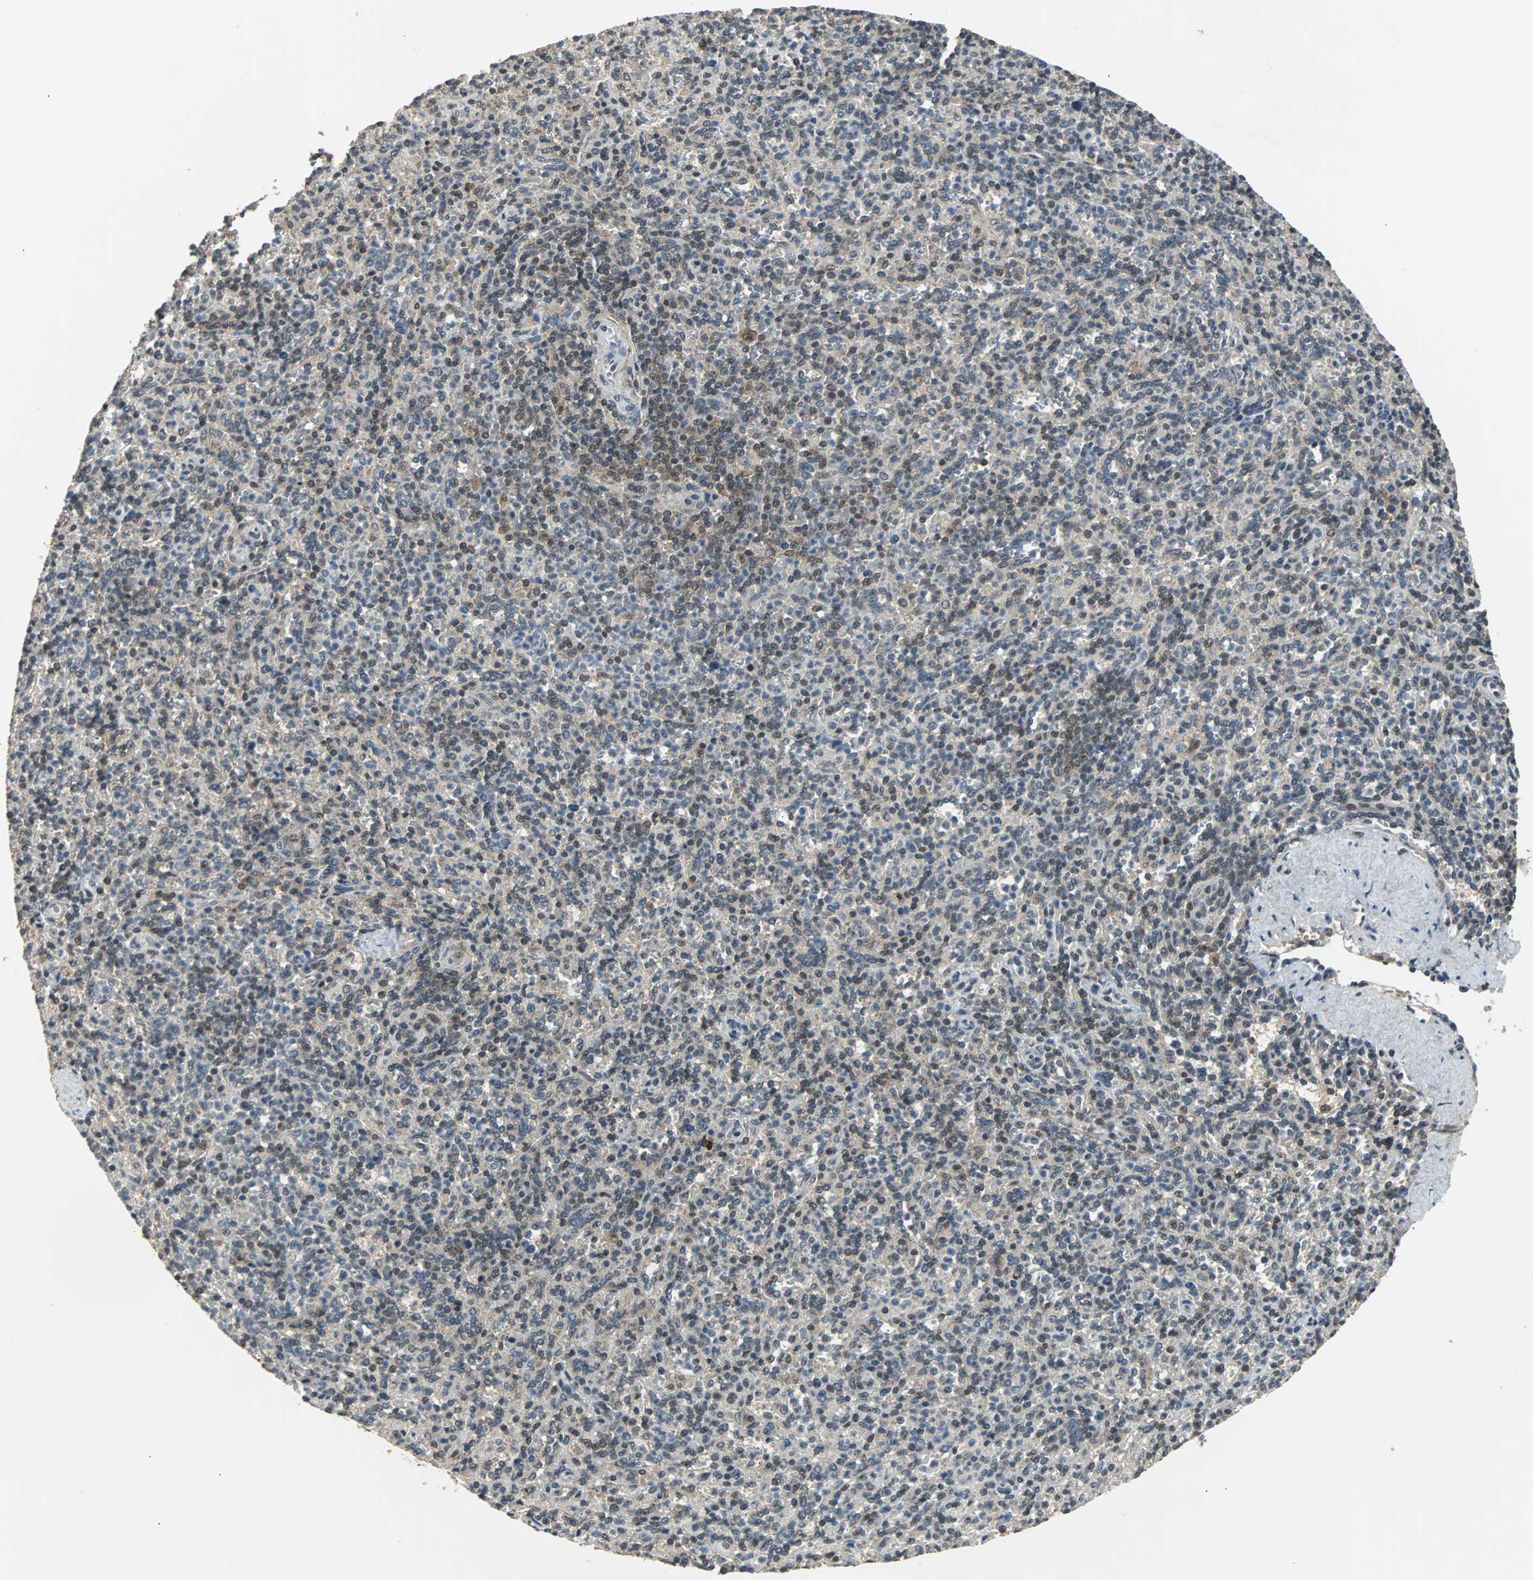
{"staining": {"intensity": "weak", "quantity": "25%-75%", "location": "cytoplasmic/membranous"}, "tissue": "spleen", "cell_type": "Cells in red pulp", "image_type": "normal", "snomed": [{"axis": "morphology", "description": "Normal tissue, NOS"}, {"axis": "topography", "description": "Spleen"}], "caption": "IHC photomicrograph of benign spleen: spleen stained using immunohistochemistry (IHC) displays low levels of weak protein expression localized specifically in the cytoplasmic/membranous of cells in red pulp, appearing as a cytoplasmic/membranous brown color.", "gene": "PHC1", "patient": {"sex": "male", "age": 36}}